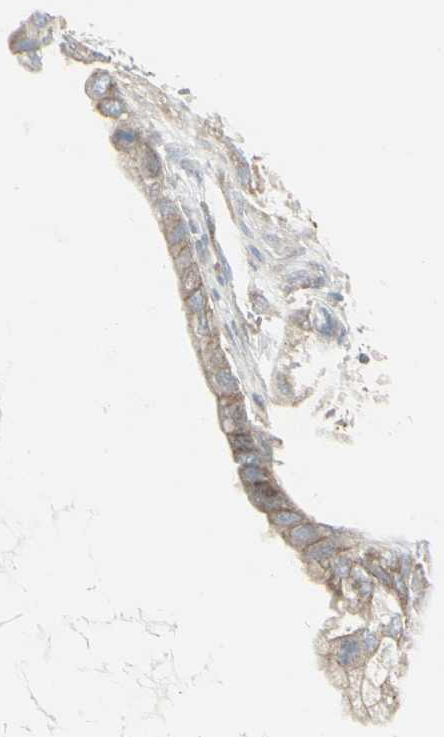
{"staining": {"intensity": "moderate", "quantity": ">75%", "location": "cytoplasmic/membranous"}, "tissue": "ovarian cancer", "cell_type": "Tumor cells", "image_type": "cancer", "snomed": [{"axis": "morphology", "description": "Cystadenocarcinoma, mucinous, NOS"}, {"axis": "topography", "description": "Ovary"}], "caption": "Approximately >75% of tumor cells in ovarian mucinous cystadenocarcinoma exhibit moderate cytoplasmic/membranous protein expression as visualized by brown immunohistochemical staining.", "gene": "EPS15", "patient": {"sex": "female", "age": 80}}